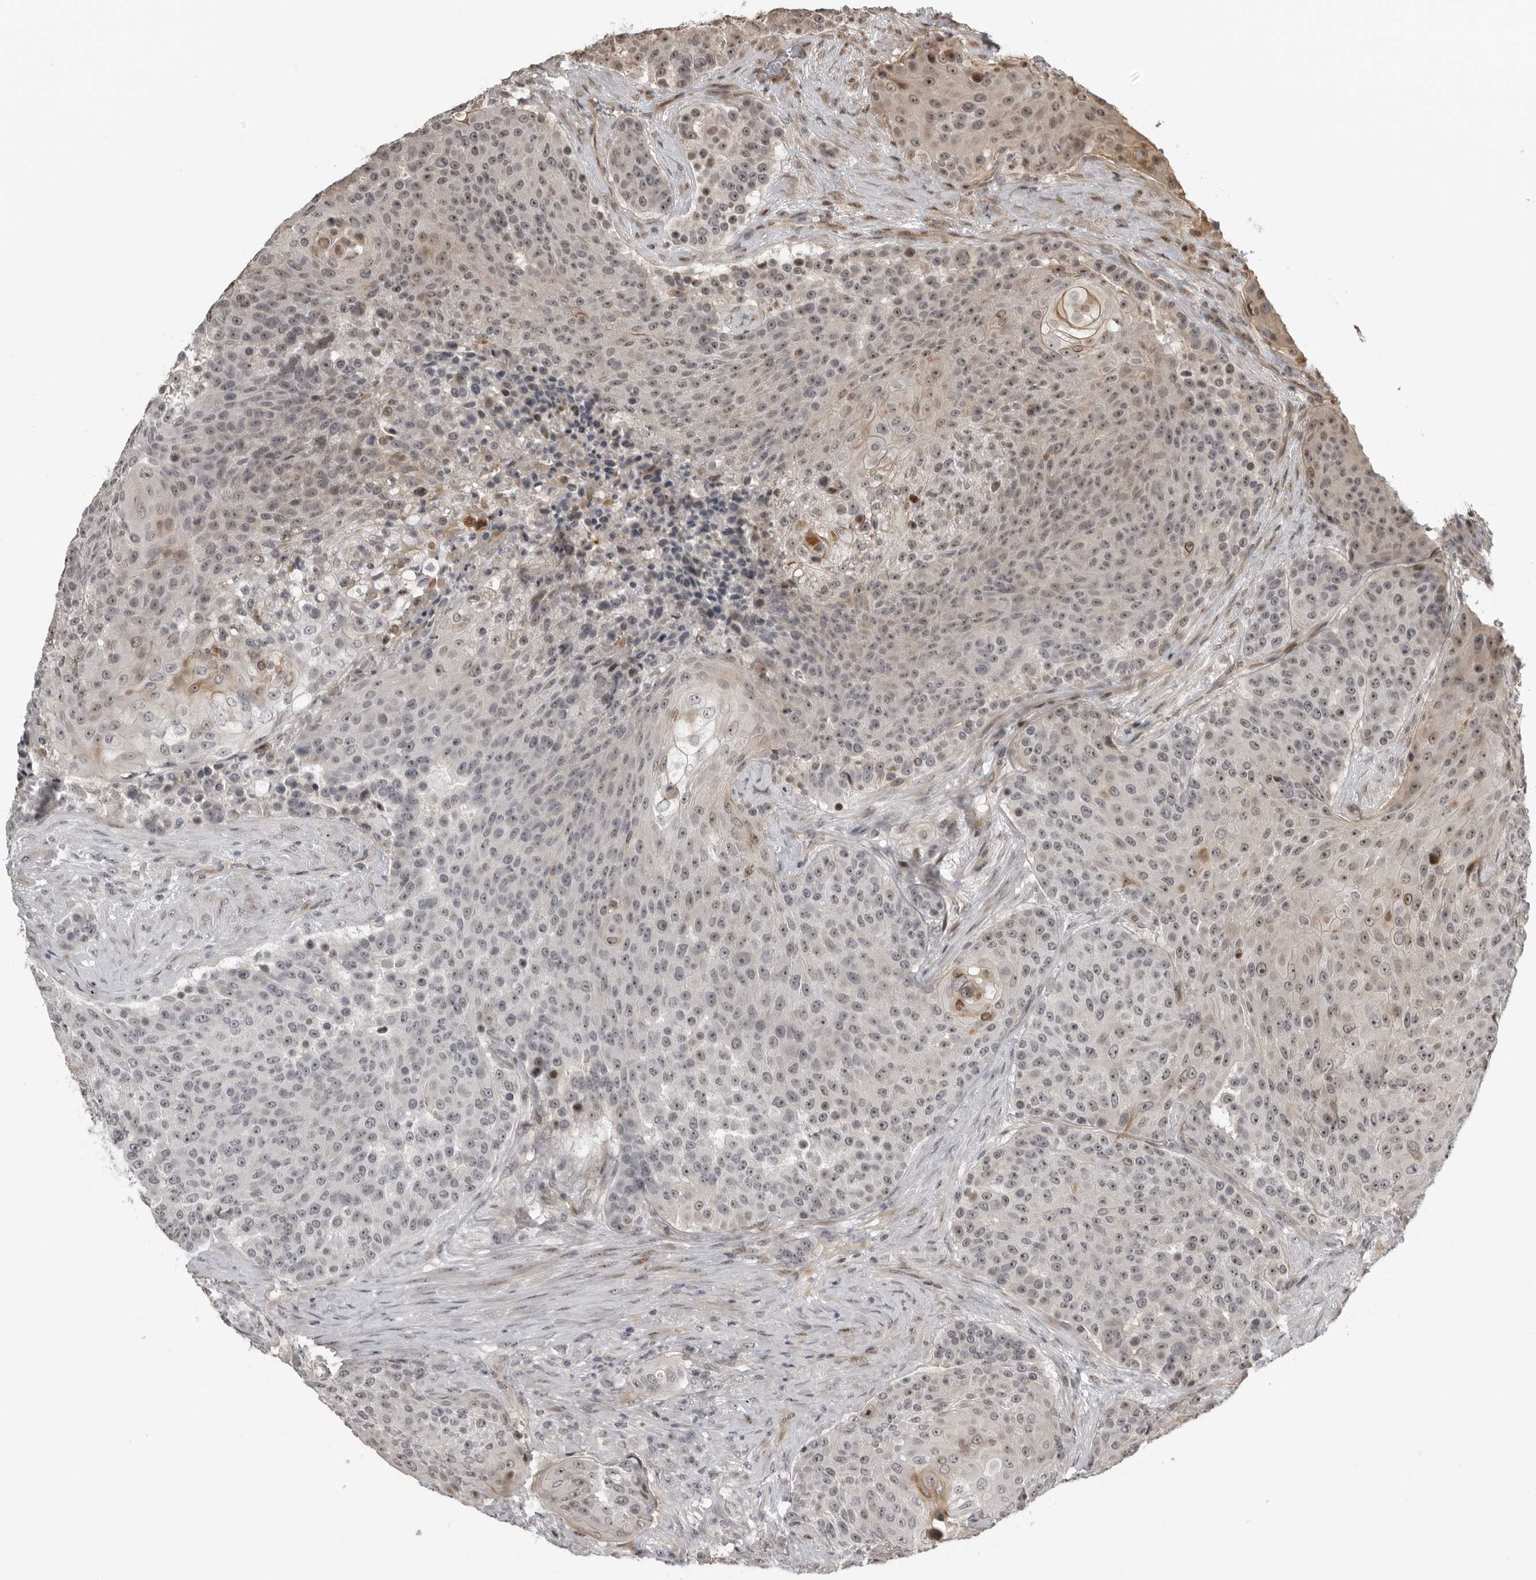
{"staining": {"intensity": "weak", "quantity": "<25%", "location": "cytoplasmic/membranous,nuclear"}, "tissue": "urothelial cancer", "cell_type": "Tumor cells", "image_type": "cancer", "snomed": [{"axis": "morphology", "description": "Urothelial carcinoma, High grade"}, {"axis": "topography", "description": "Urinary bladder"}], "caption": "Protein analysis of urothelial cancer demonstrates no significant expression in tumor cells. (DAB (3,3'-diaminobenzidine) immunohistochemistry visualized using brightfield microscopy, high magnification).", "gene": "PRRX2", "patient": {"sex": "female", "age": 63}}